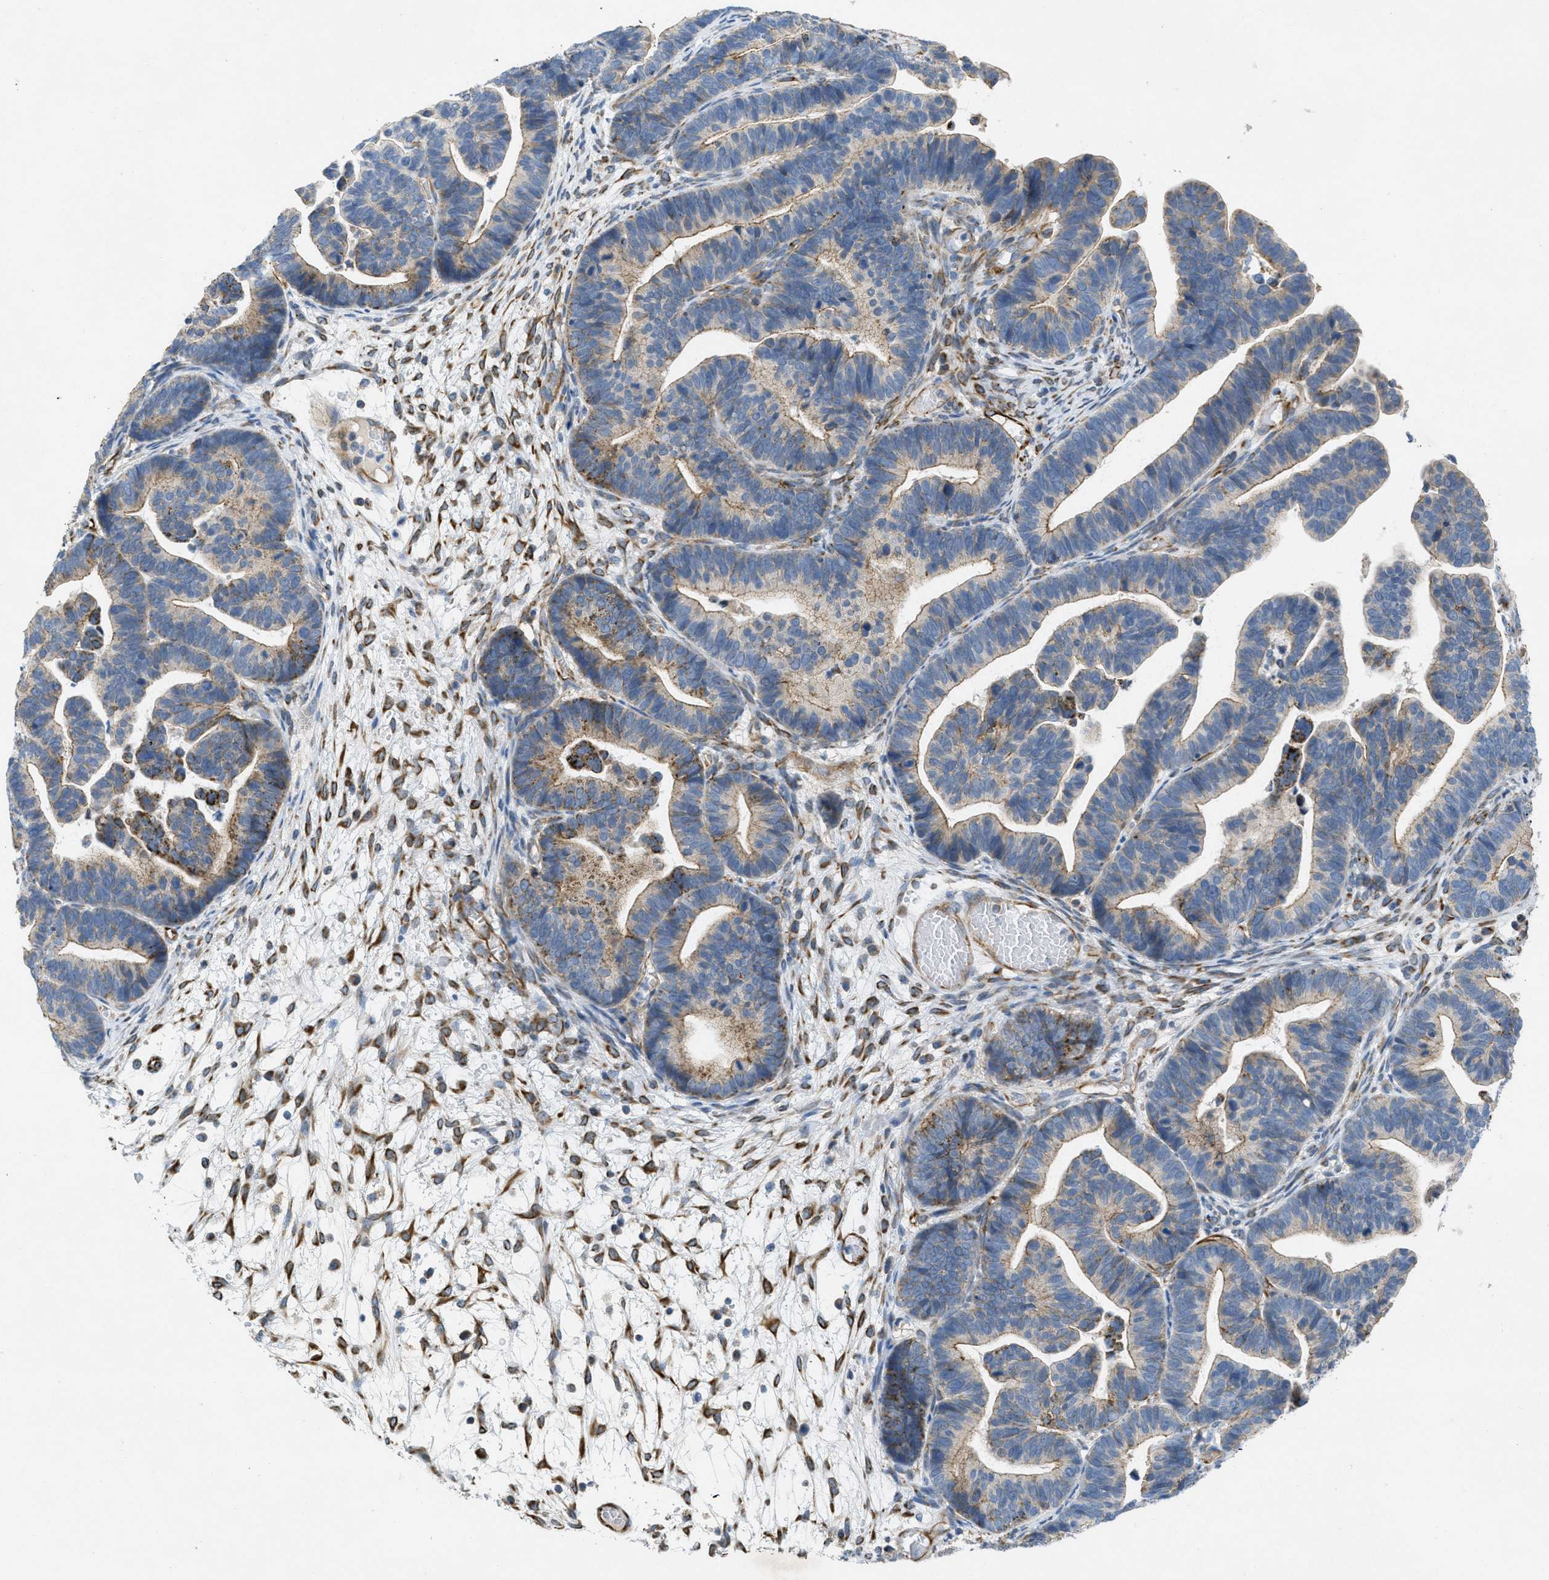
{"staining": {"intensity": "strong", "quantity": "<25%", "location": "cytoplasmic/membranous"}, "tissue": "ovarian cancer", "cell_type": "Tumor cells", "image_type": "cancer", "snomed": [{"axis": "morphology", "description": "Cystadenocarcinoma, serous, NOS"}, {"axis": "topography", "description": "Ovary"}], "caption": "Immunohistochemical staining of human ovarian cancer (serous cystadenocarcinoma) demonstrates medium levels of strong cytoplasmic/membranous expression in about <25% of tumor cells. Using DAB (3,3'-diaminobenzidine) (brown) and hematoxylin (blue) stains, captured at high magnification using brightfield microscopy.", "gene": "BTN3A1", "patient": {"sex": "female", "age": 56}}